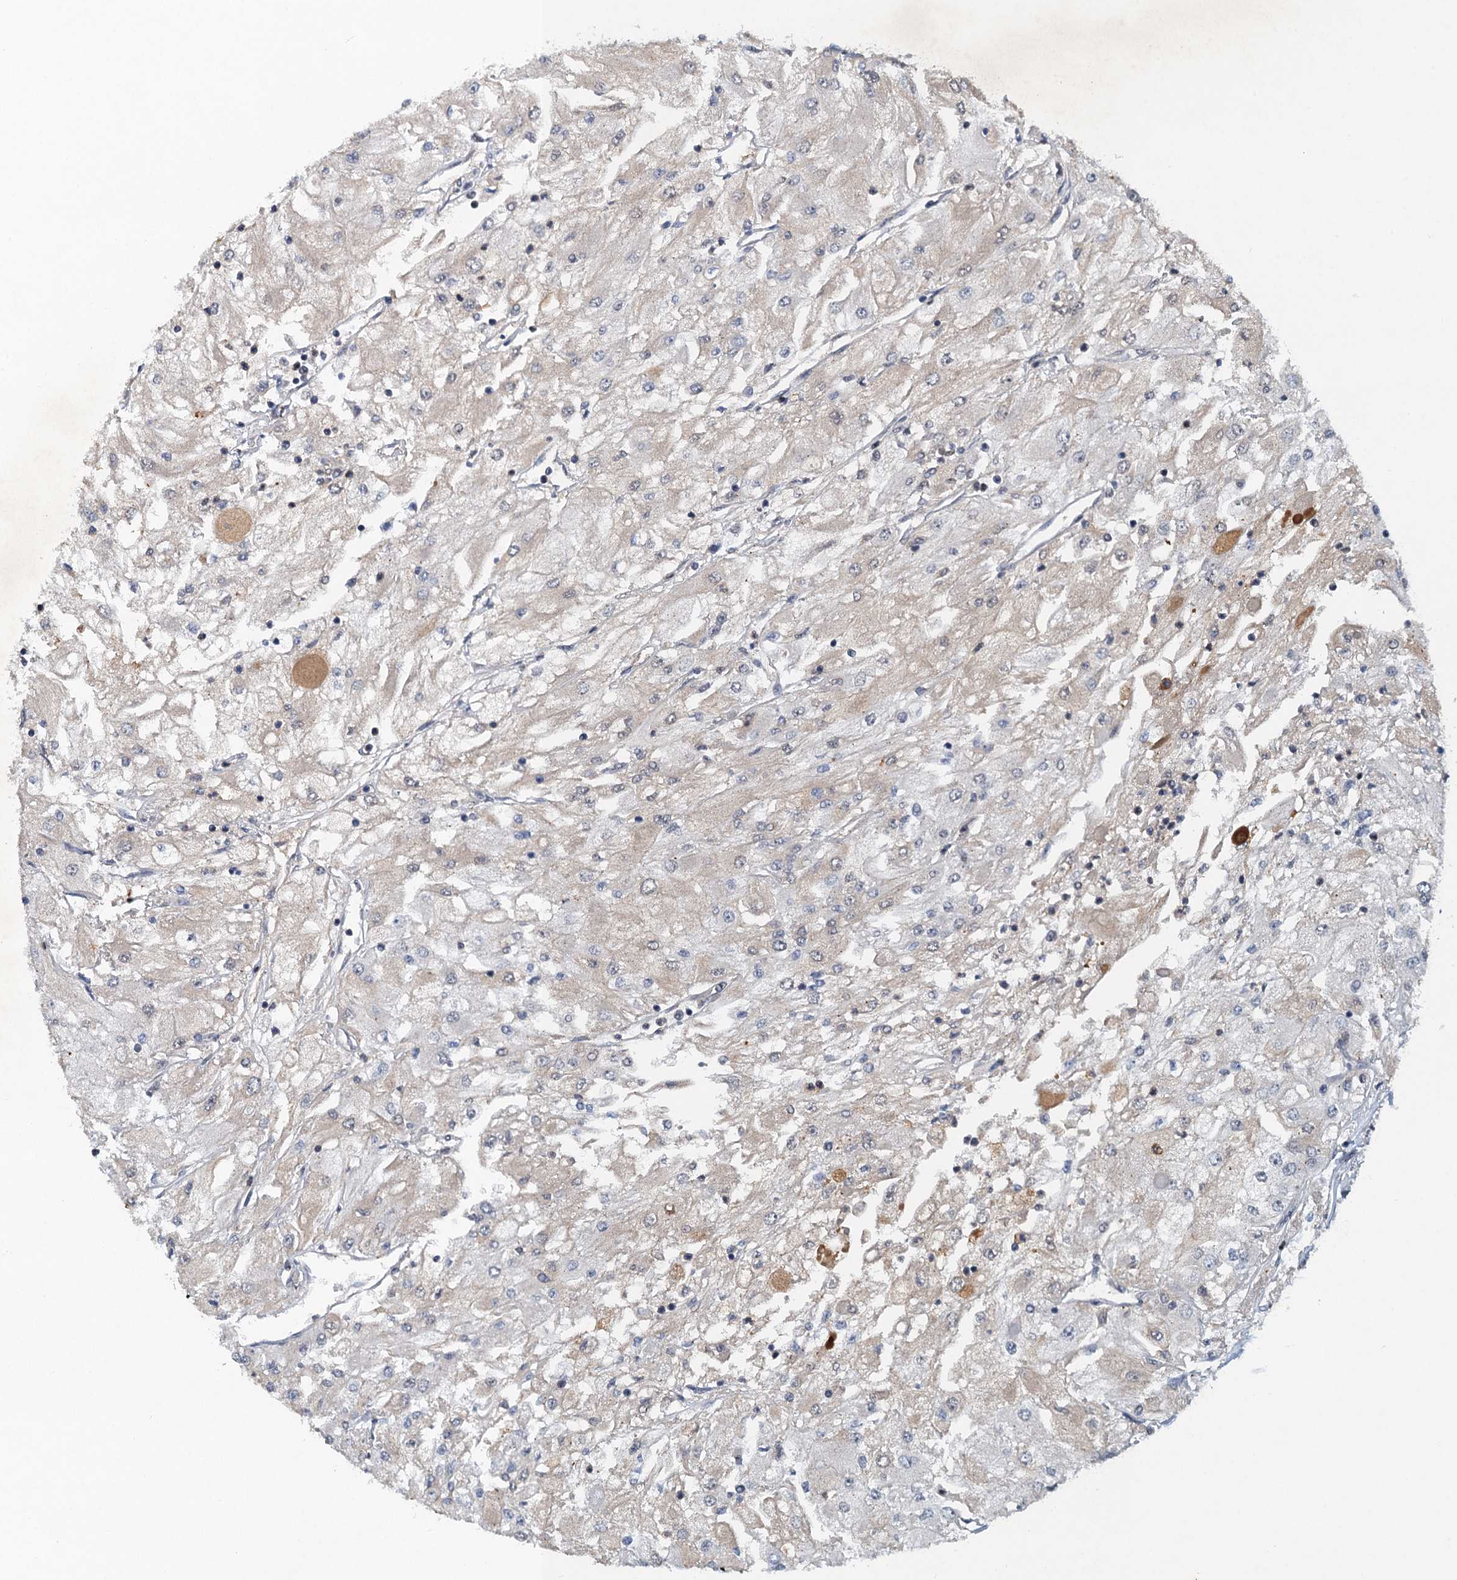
{"staining": {"intensity": "negative", "quantity": "none", "location": "none"}, "tissue": "renal cancer", "cell_type": "Tumor cells", "image_type": "cancer", "snomed": [{"axis": "morphology", "description": "Adenocarcinoma, NOS"}, {"axis": "topography", "description": "Kidney"}], "caption": "Immunohistochemistry (IHC) of human renal cancer (adenocarcinoma) reveals no staining in tumor cells.", "gene": "CSTF3", "patient": {"sex": "male", "age": 80}}